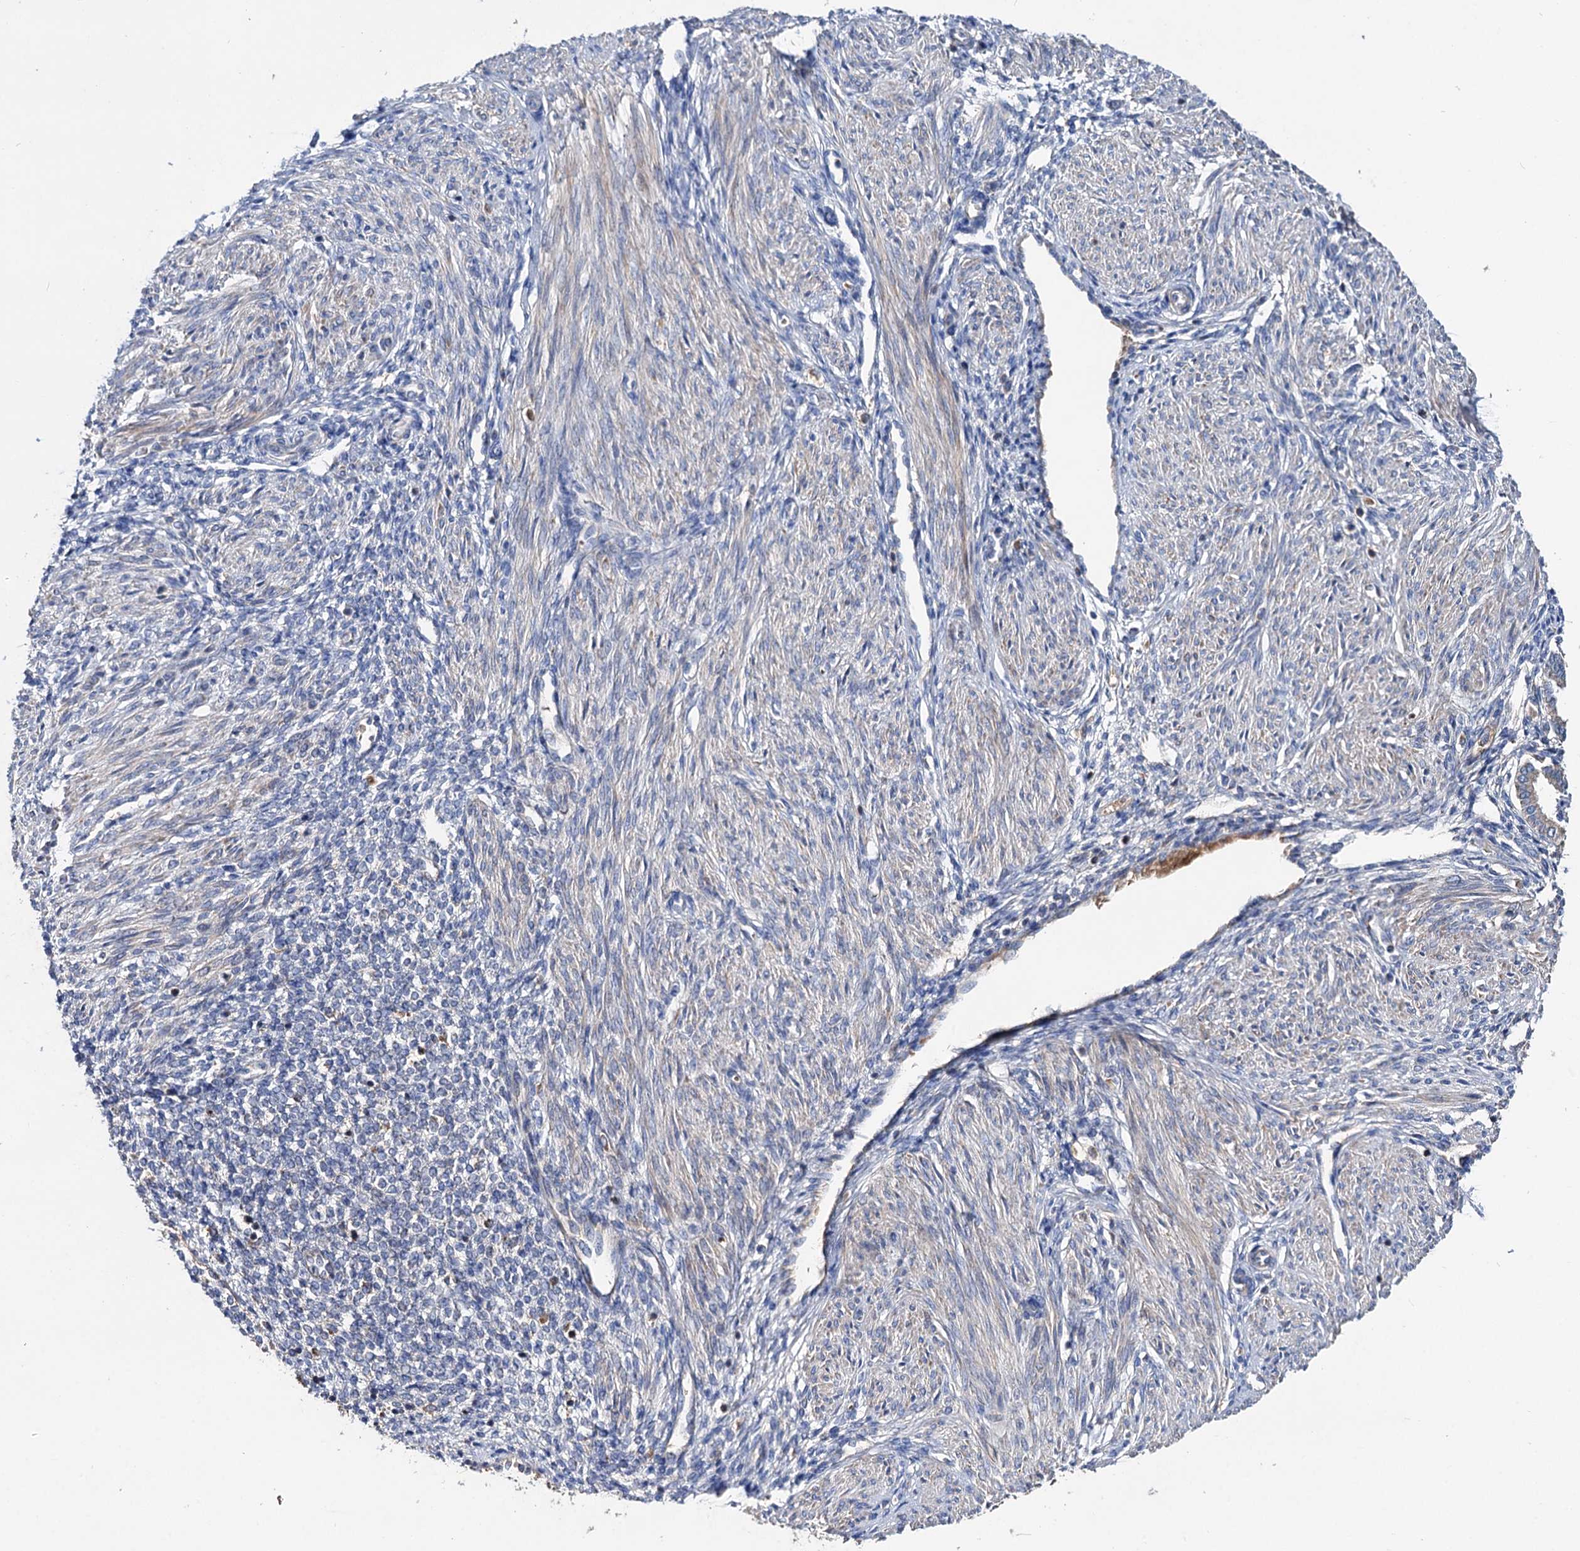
{"staining": {"intensity": "negative", "quantity": "none", "location": "none"}, "tissue": "endometrium", "cell_type": "Cells in endometrial stroma", "image_type": "normal", "snomed": [{"axis": "morphology", "description": "Normal tissue, NOS"}, {"axis": "topography", "description": "Endometrium"}], "caption": "Photomicrograph shows no protein expression in cells in endometrial stroma of unremarkable endometrium.", "gene": "CLPB", "patient": {"sex": "female", "age": 53}}